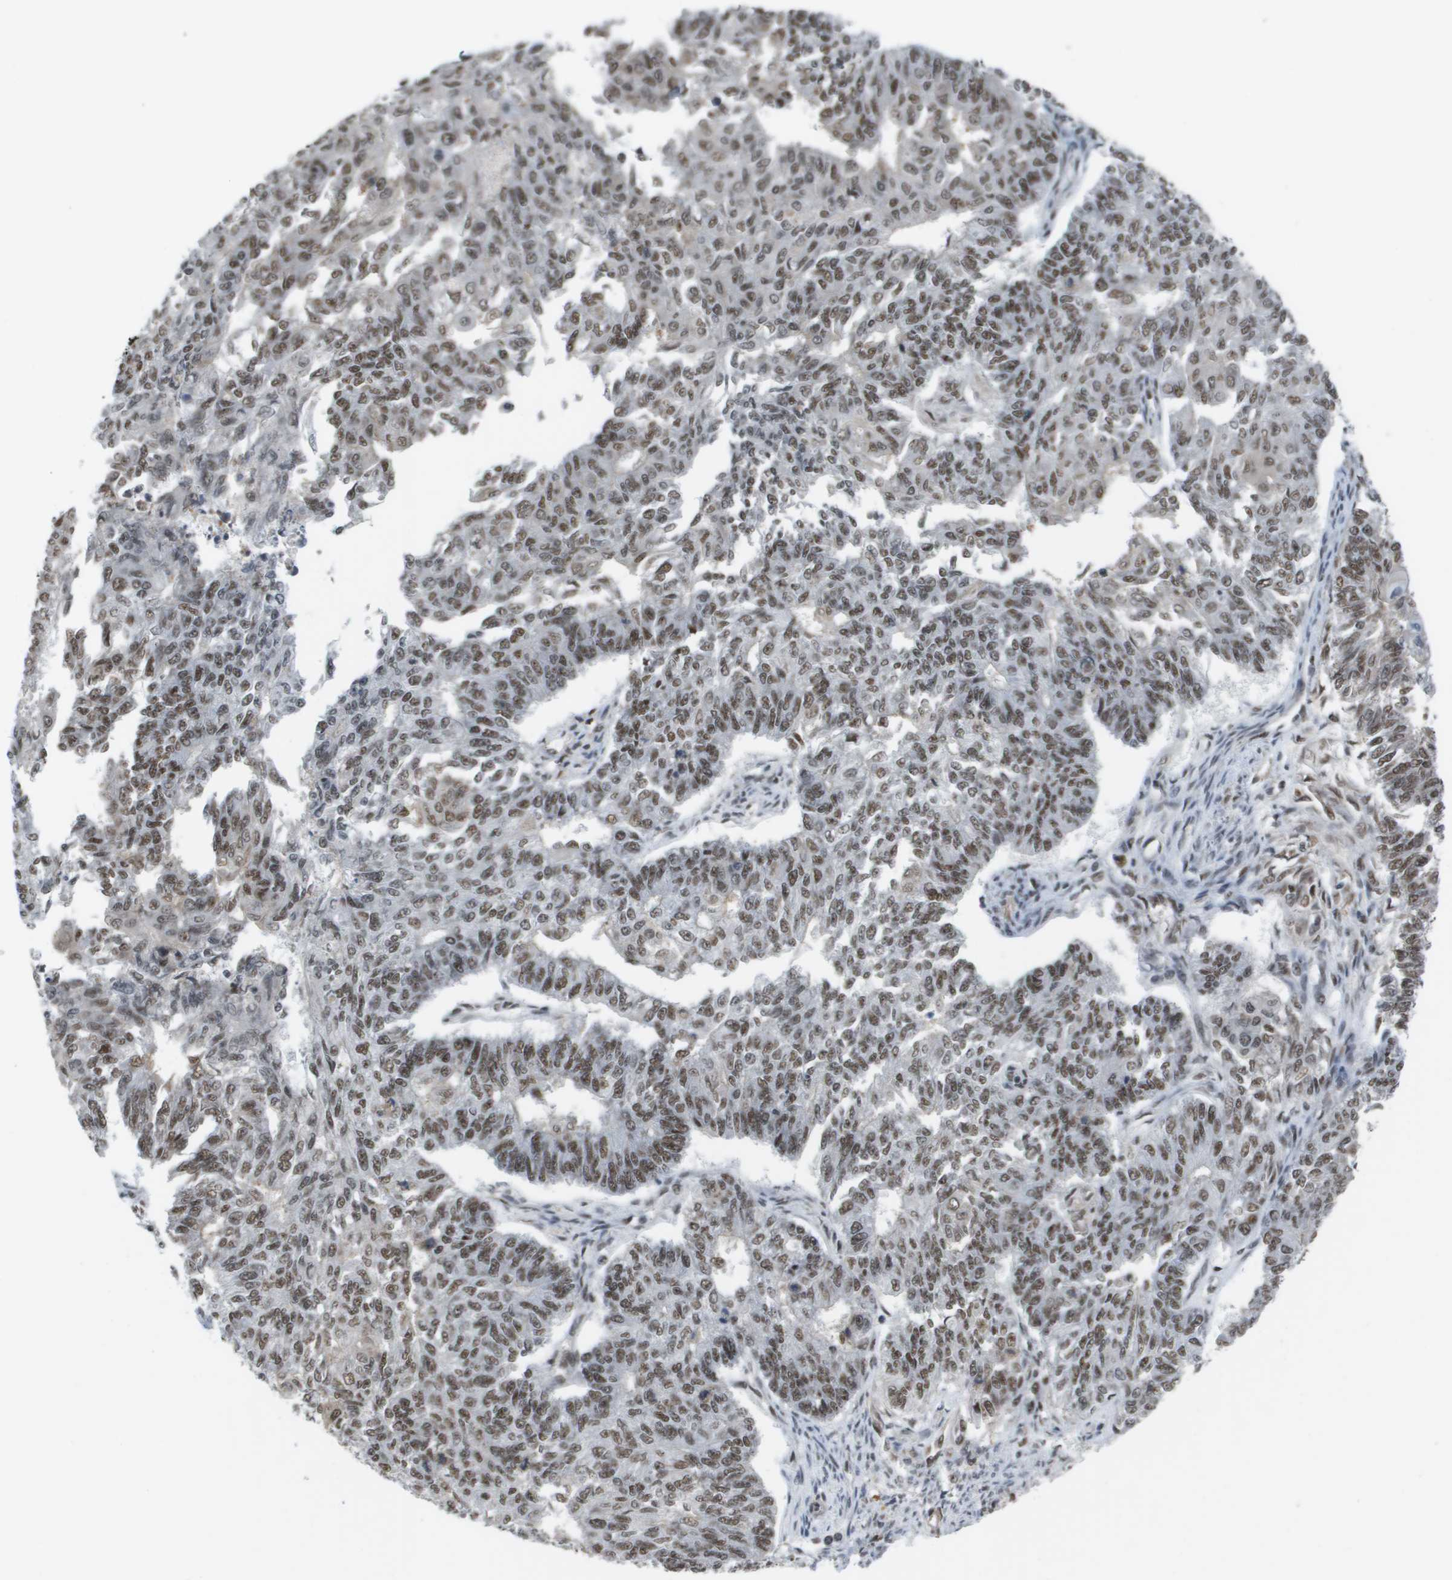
{"staining": {"intensity": "moderate", "quantity": ">75%", "location": "nuclear"}, "tissue": "endometrial cancer", "cell_type": "Tumor cells", "image_type": "cancer", "snomed": [{"axis": "morphology", "description": "Adenocarcinoma, NOS"}, {"axis": "topography", "description": "Endometrium"}], "caption": "Adenocarcinoma (endometrial) stained for a protein demonstrates moderate nuclear positivity in tumor cells.", "gene": "ISY1", "patient": {"sex": "female", "age": 32}}